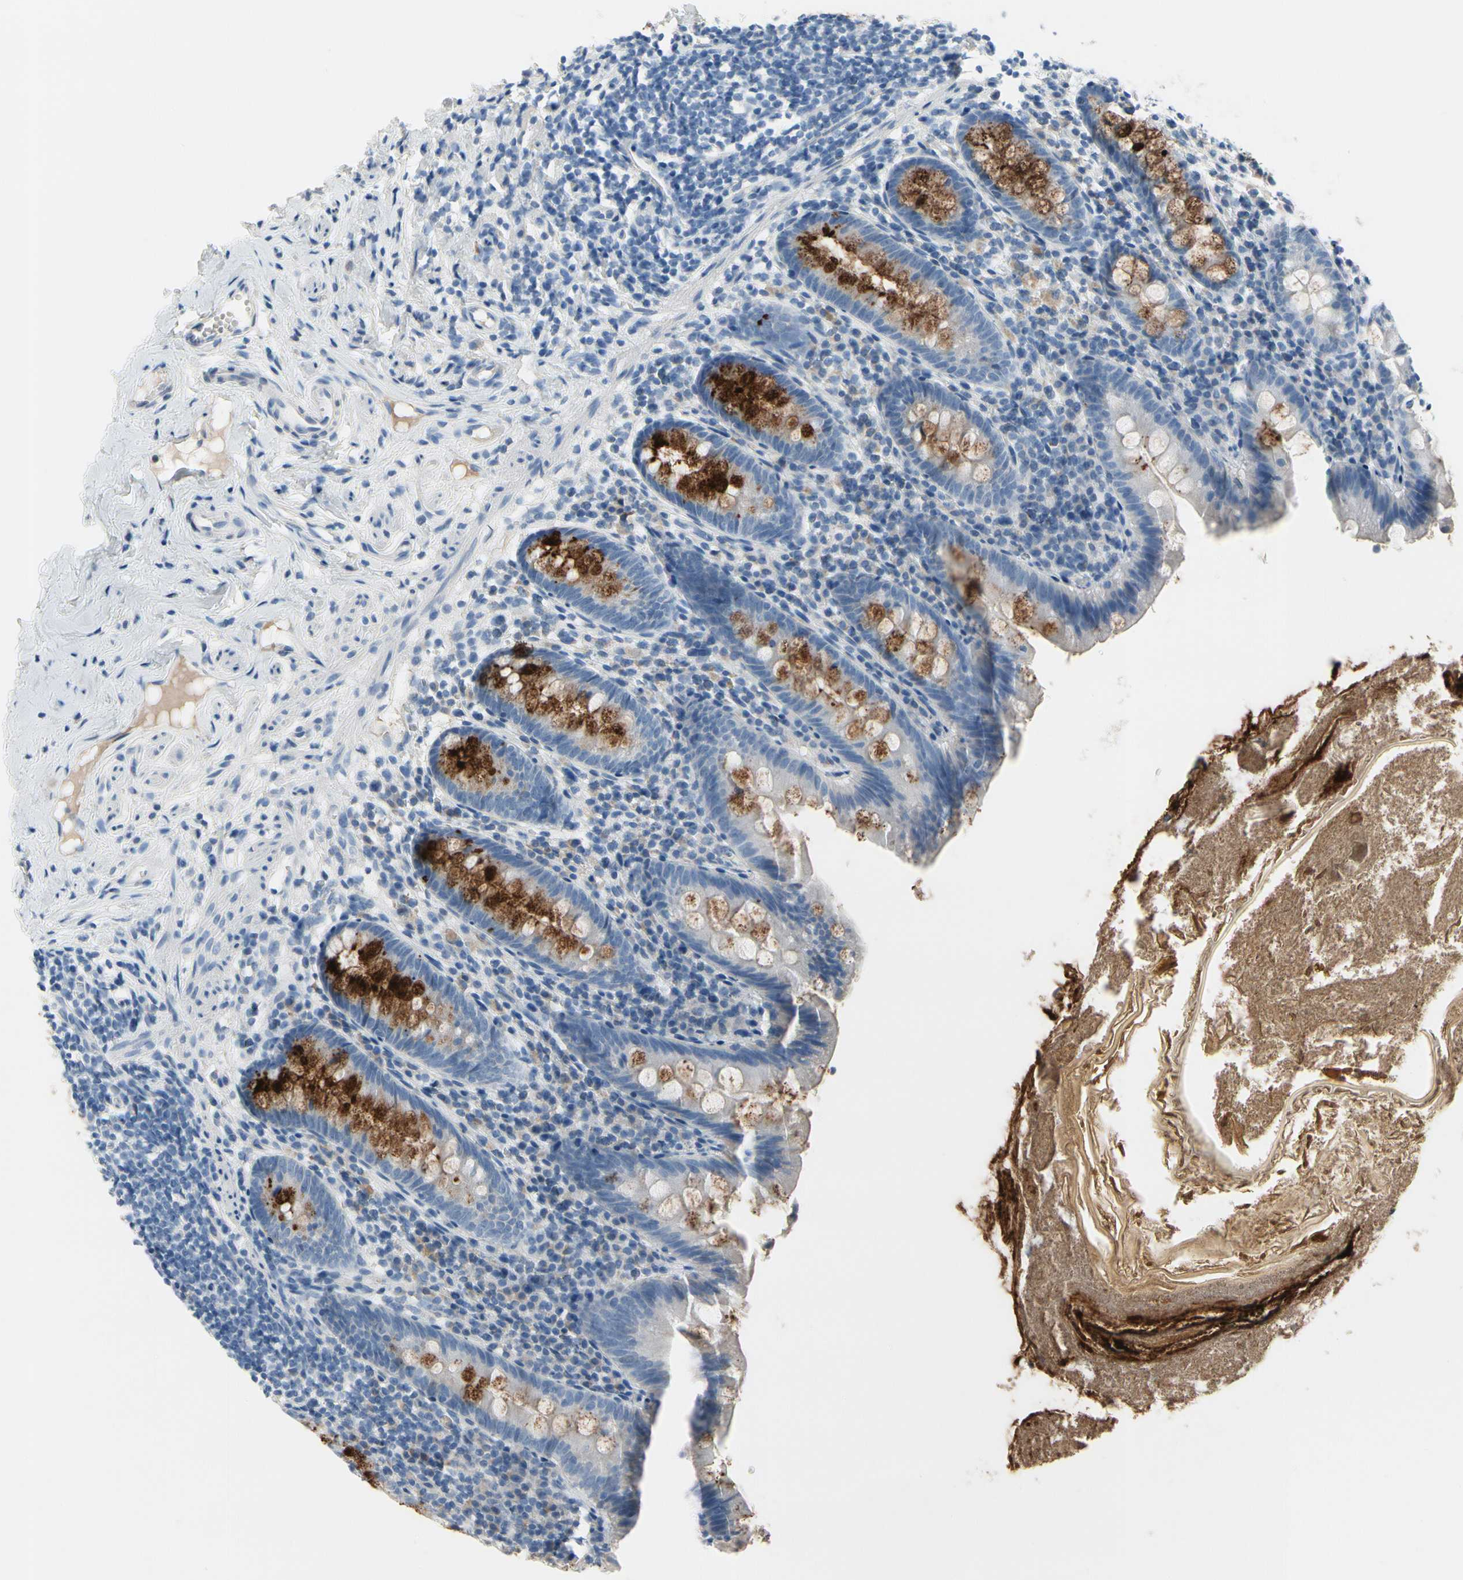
{"staining": {"intensity": "strong", "quantity": "25%-75%", "location": "cytoplasmic/membranous"}, "tissue": "appendix", "cell_type": "Glandular cells", "image_type": "normal", "snomed": [{"axis": "morphology", "description": "Normal tissue, NOS"}, {"axis": "topography", "description": "Appendix"}], "caption": "Immunohistochemistry (IHC) (DAB (3,3'-diaminobenzidine)) staining of benign human appendix exhibits strong cytoplasmic/membranous protein expression in approximately 25%-75% of glandular cells. The staining was performed using DAB (3,3'-diaminobenzidine), with brown indicating positive protein expression. Nuclei are stained blue with hematoxylin.", "gene": "MUC5B", "patient": {"sex": "male", "age": 52}}